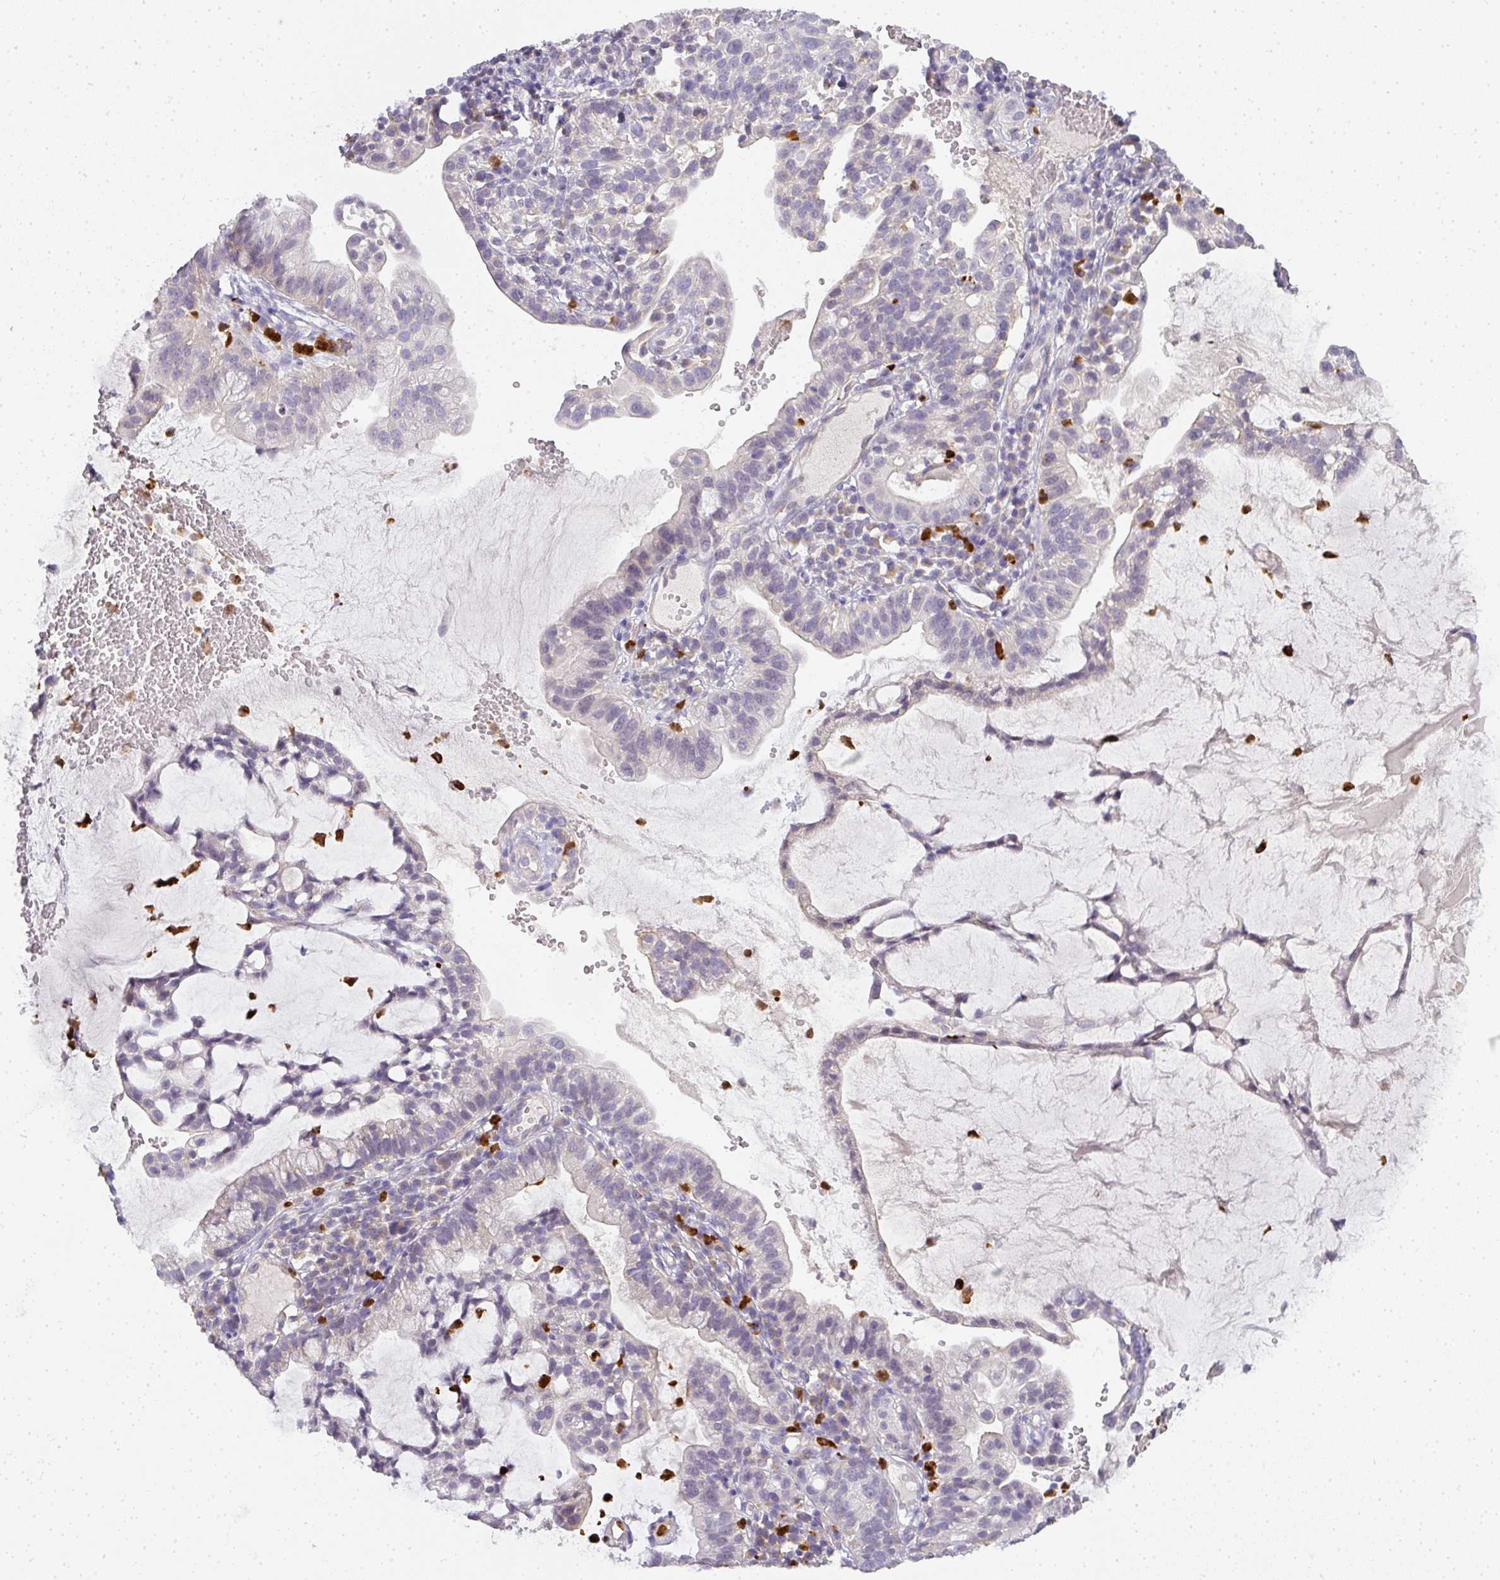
{"staining": {"intensity": "negative", "quantity": "none", "location": "none"}, "tissue": "cervical cancer", "cell_type": "Tumor cells", "image_type": "cancer", "snomed": [{"axis": "morphology", "description": "Adenocarcinoma, NOS"}, {"axis": "topography", "description": "Cervix"}], "caption": "Adenocarcinoma (cervical) was stained to show a protein in brown. There is no significant staining in tumor cells.", "gene": "HHEX", "patient": {"sex": "female", "age": 41}}